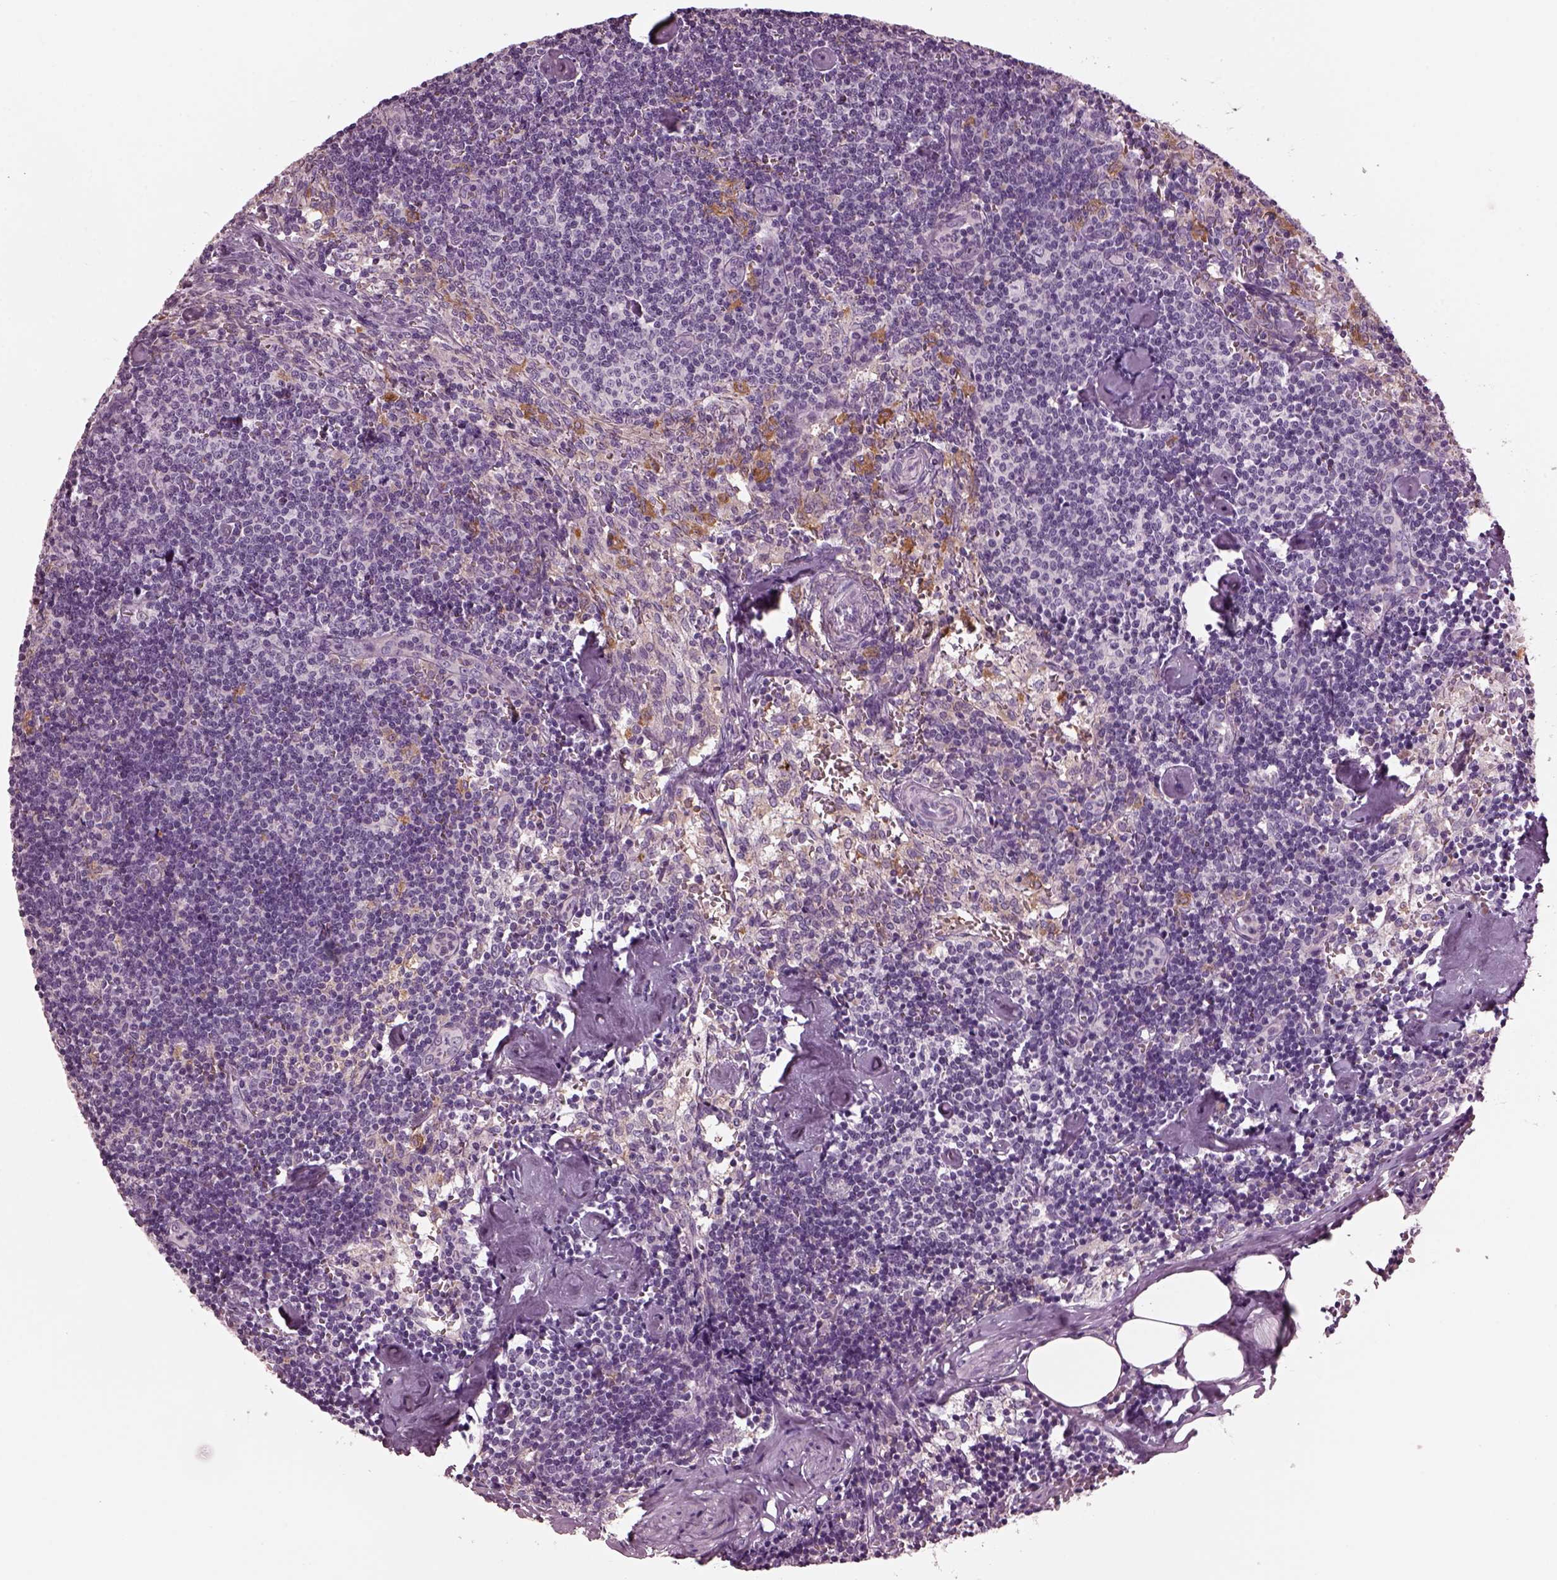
{"staining": {"intensity": "negative", "quantity": "none", "location": "none"}, "tissue": "lymph node", "cell_type": "Germinal center cells", "image_type": "normal", "snomed": [{"axis": "morphology", "description": "Normal tissue, NOS"}, {"axis": "topography", "description": "Lymph node"}], "caption": "A high-resolution photomicrograph shows immunohistochemistry staining of normal lymph node, which displays no significant expression in germinal center cells. The staining is performed using DAB brown chromogen with nuclei counter-stained in using hematoxylin.", "gene": "SHTN1", "patient": {"sex": "female", "age": 50}}